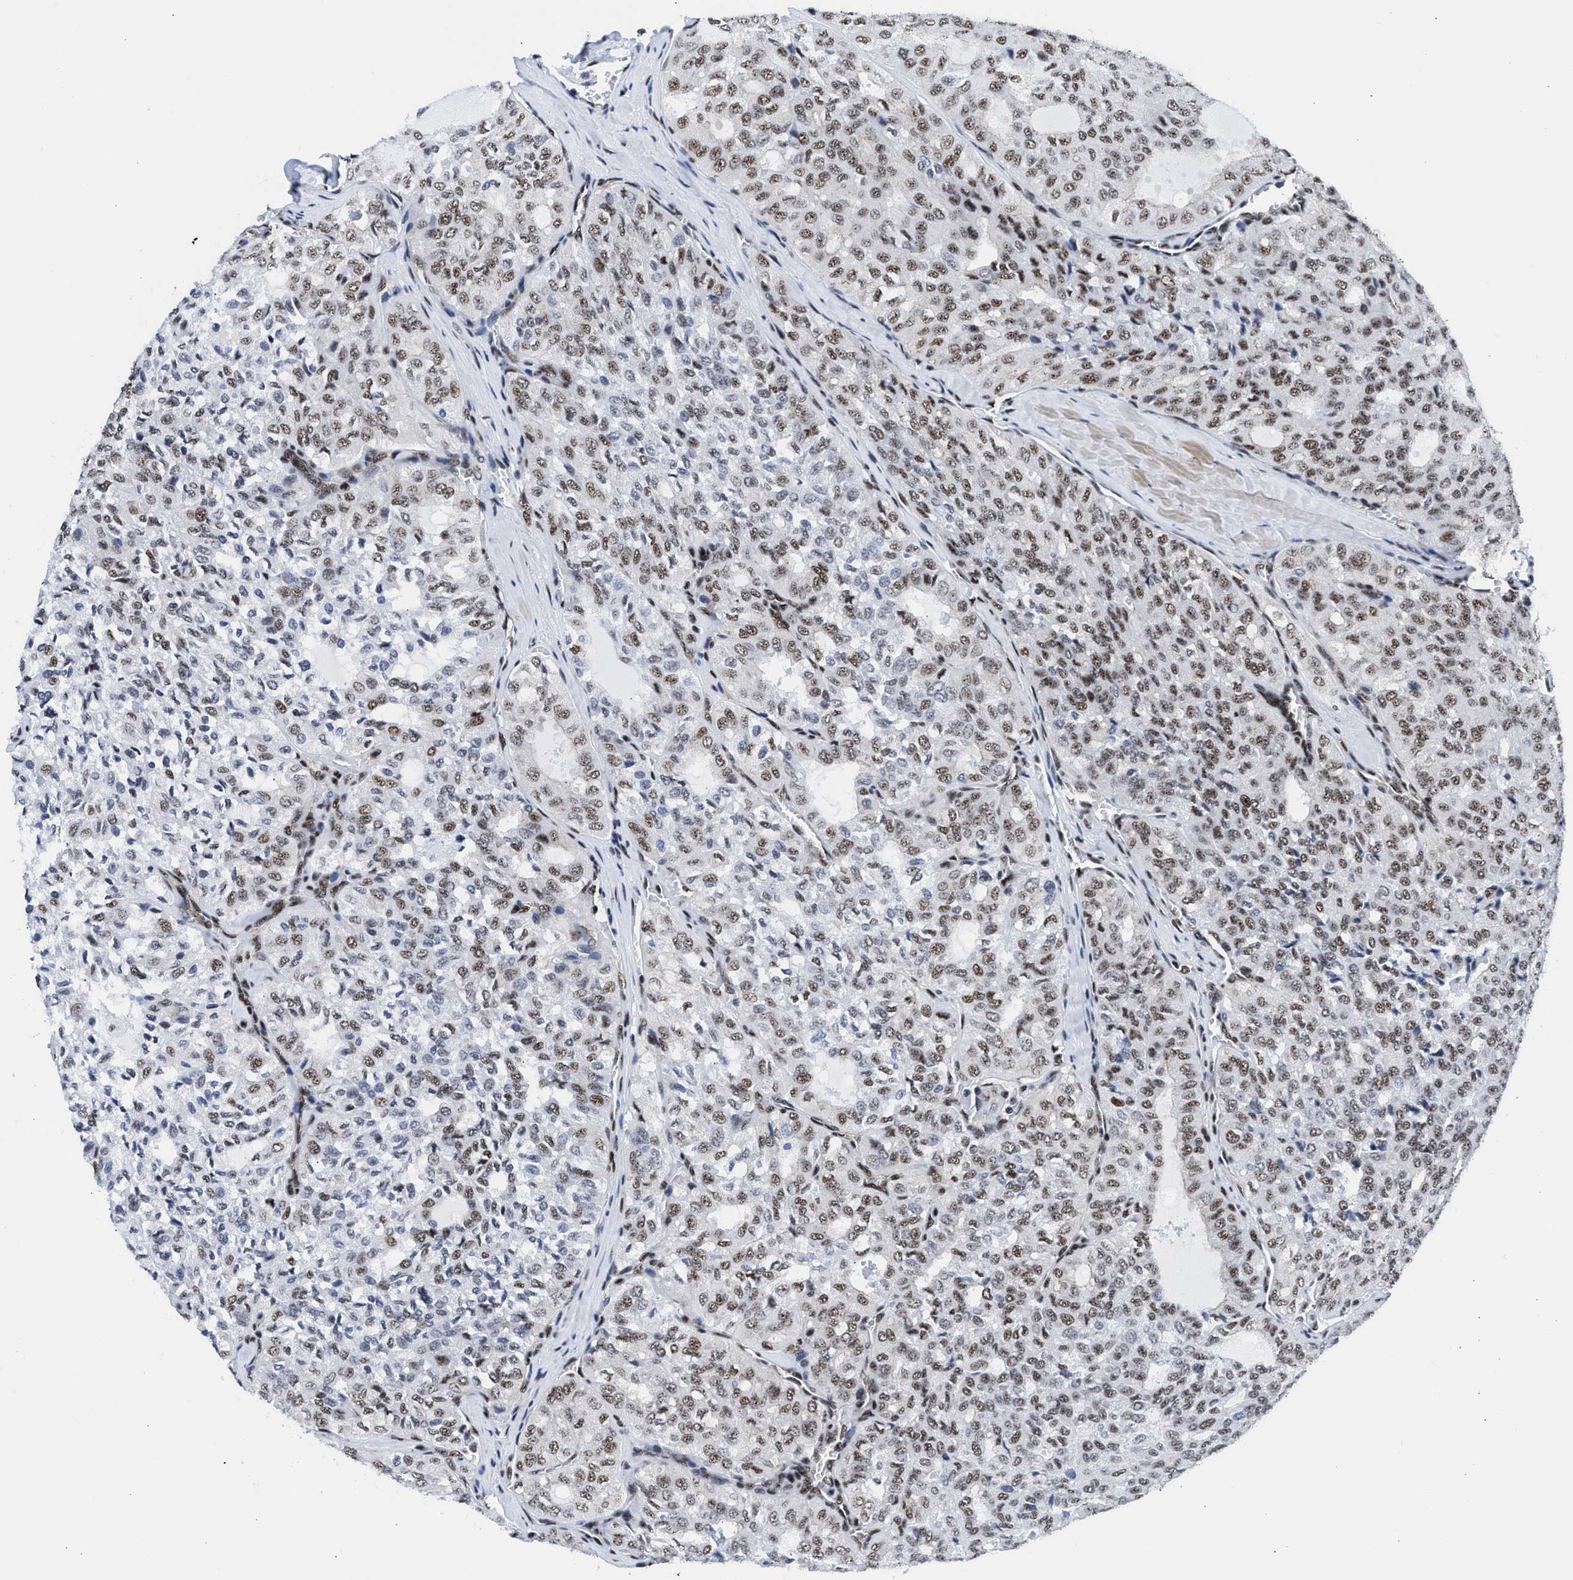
{"staining": {"intensity": "moderate", "quantity": ">75%", "location": "nuclear"}, "tissue": "thyroid cancer", "cell_type": "Tumor cells", "image_type": "cancer", "snomed": [{"axis": "morphology", "description": "Follicular adenoma carcinoma, NOS"}, {"axis": "topography", "description": "Thyroid gland"}], "caption": "Moderate nuclear staining is seen in about >75% of tumor cells in thyroid cancer (follicular adenoma carcinoma). The protein of interest is stained brown, and the nuclei are stained in blue (DAB (3,3'-diaminobenzidine) IHC with brightfield microscopy, high magnification).", "gene": "RBM8A", "patient": {"sex": "male", "age": 75}}